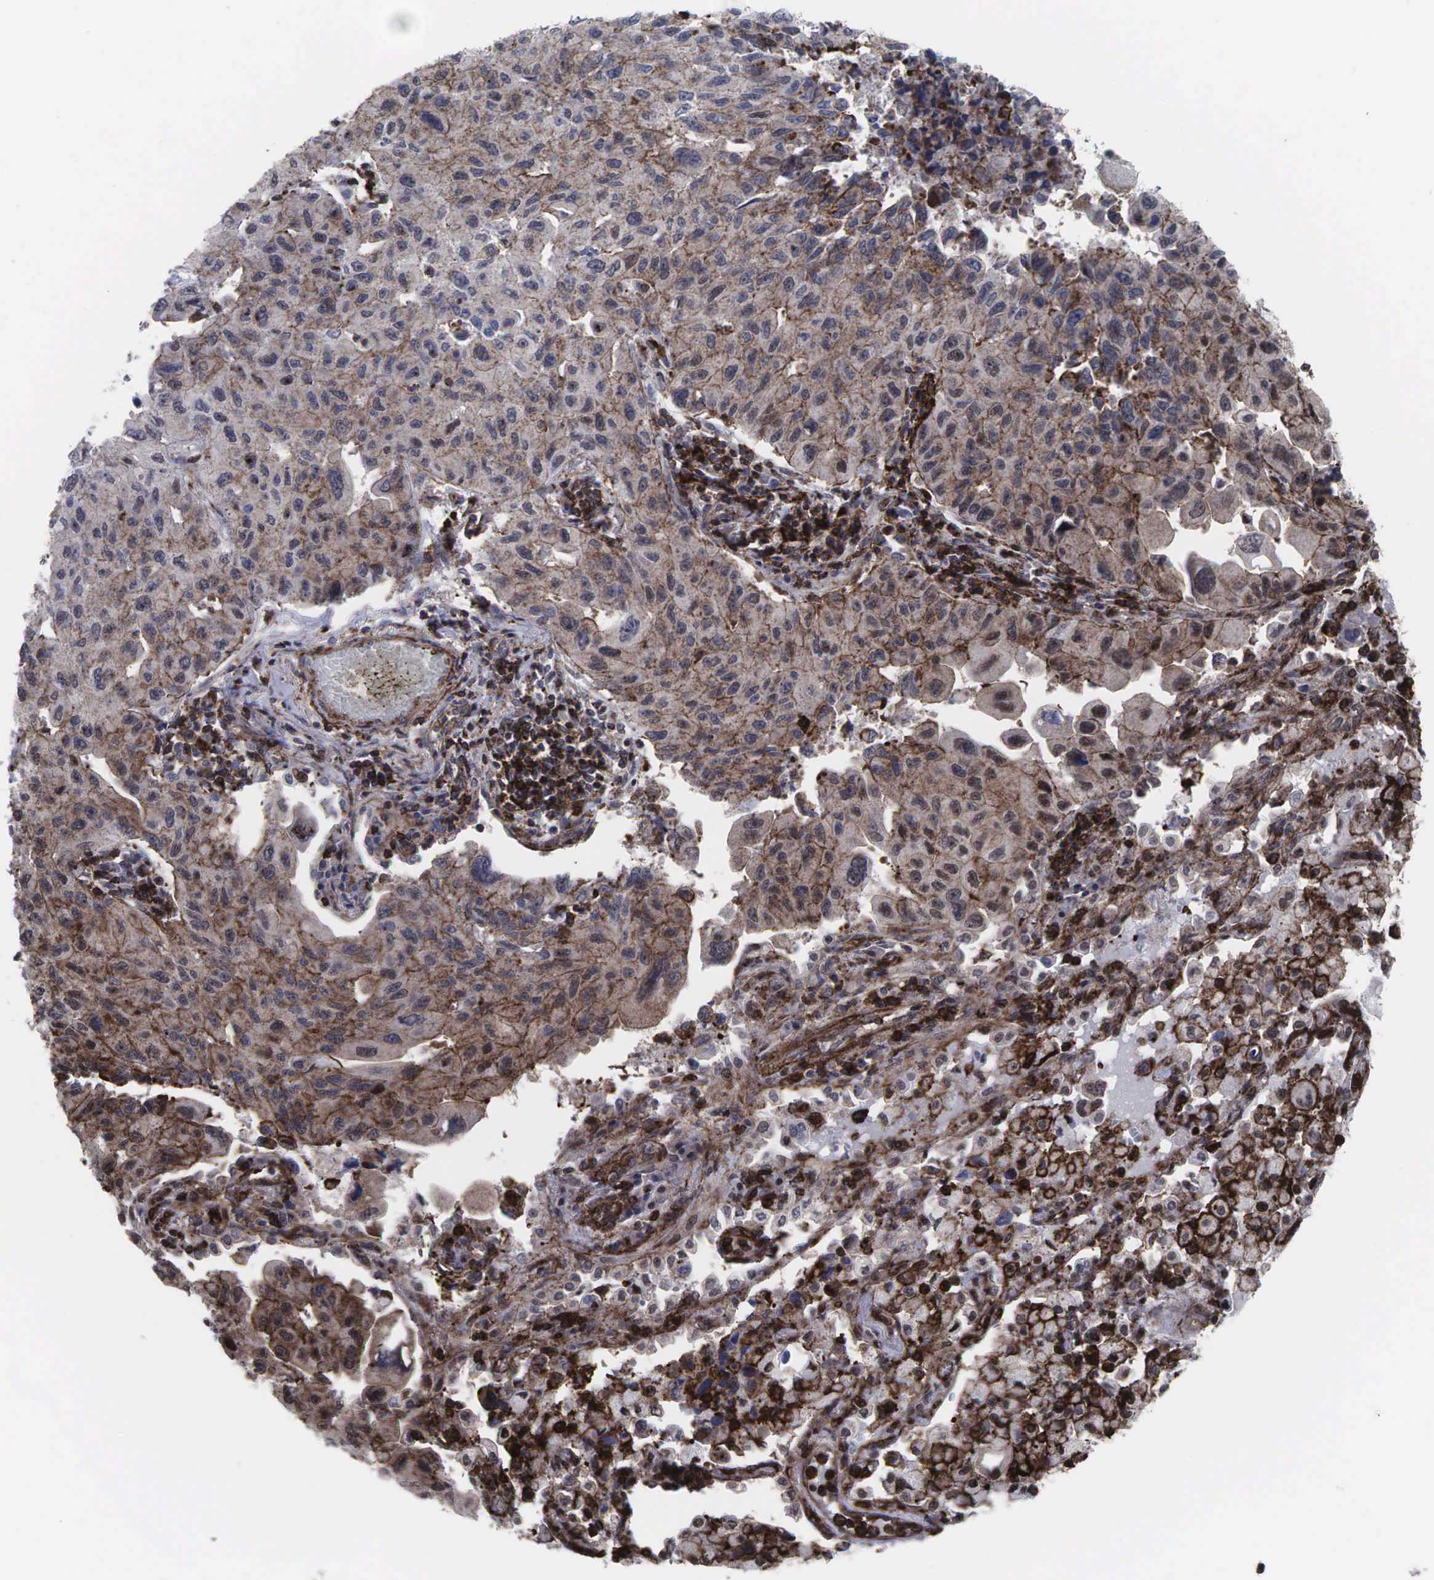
{"staining": {"intensity": "weak", "quantity": ">75%", "location": "cytoplasmic/membranous"}, "tissue": "lung cancer", "cell_type": "Tumor cells", "image_type": "cancer", "snomed": [{"axis": "morphology", "description": "Adenocarcinoma, NOS"}, {"axis": "topography", "description": "Lung"}], "caption": "Lung cancer stained with immunohistochemistry (IHC) exhibits weak cytoplasmic/membranous positivity in approximately >75% of tumor cells.", "gene": "GPRASP1", "patient": {"sex": "male", "age": 64}}